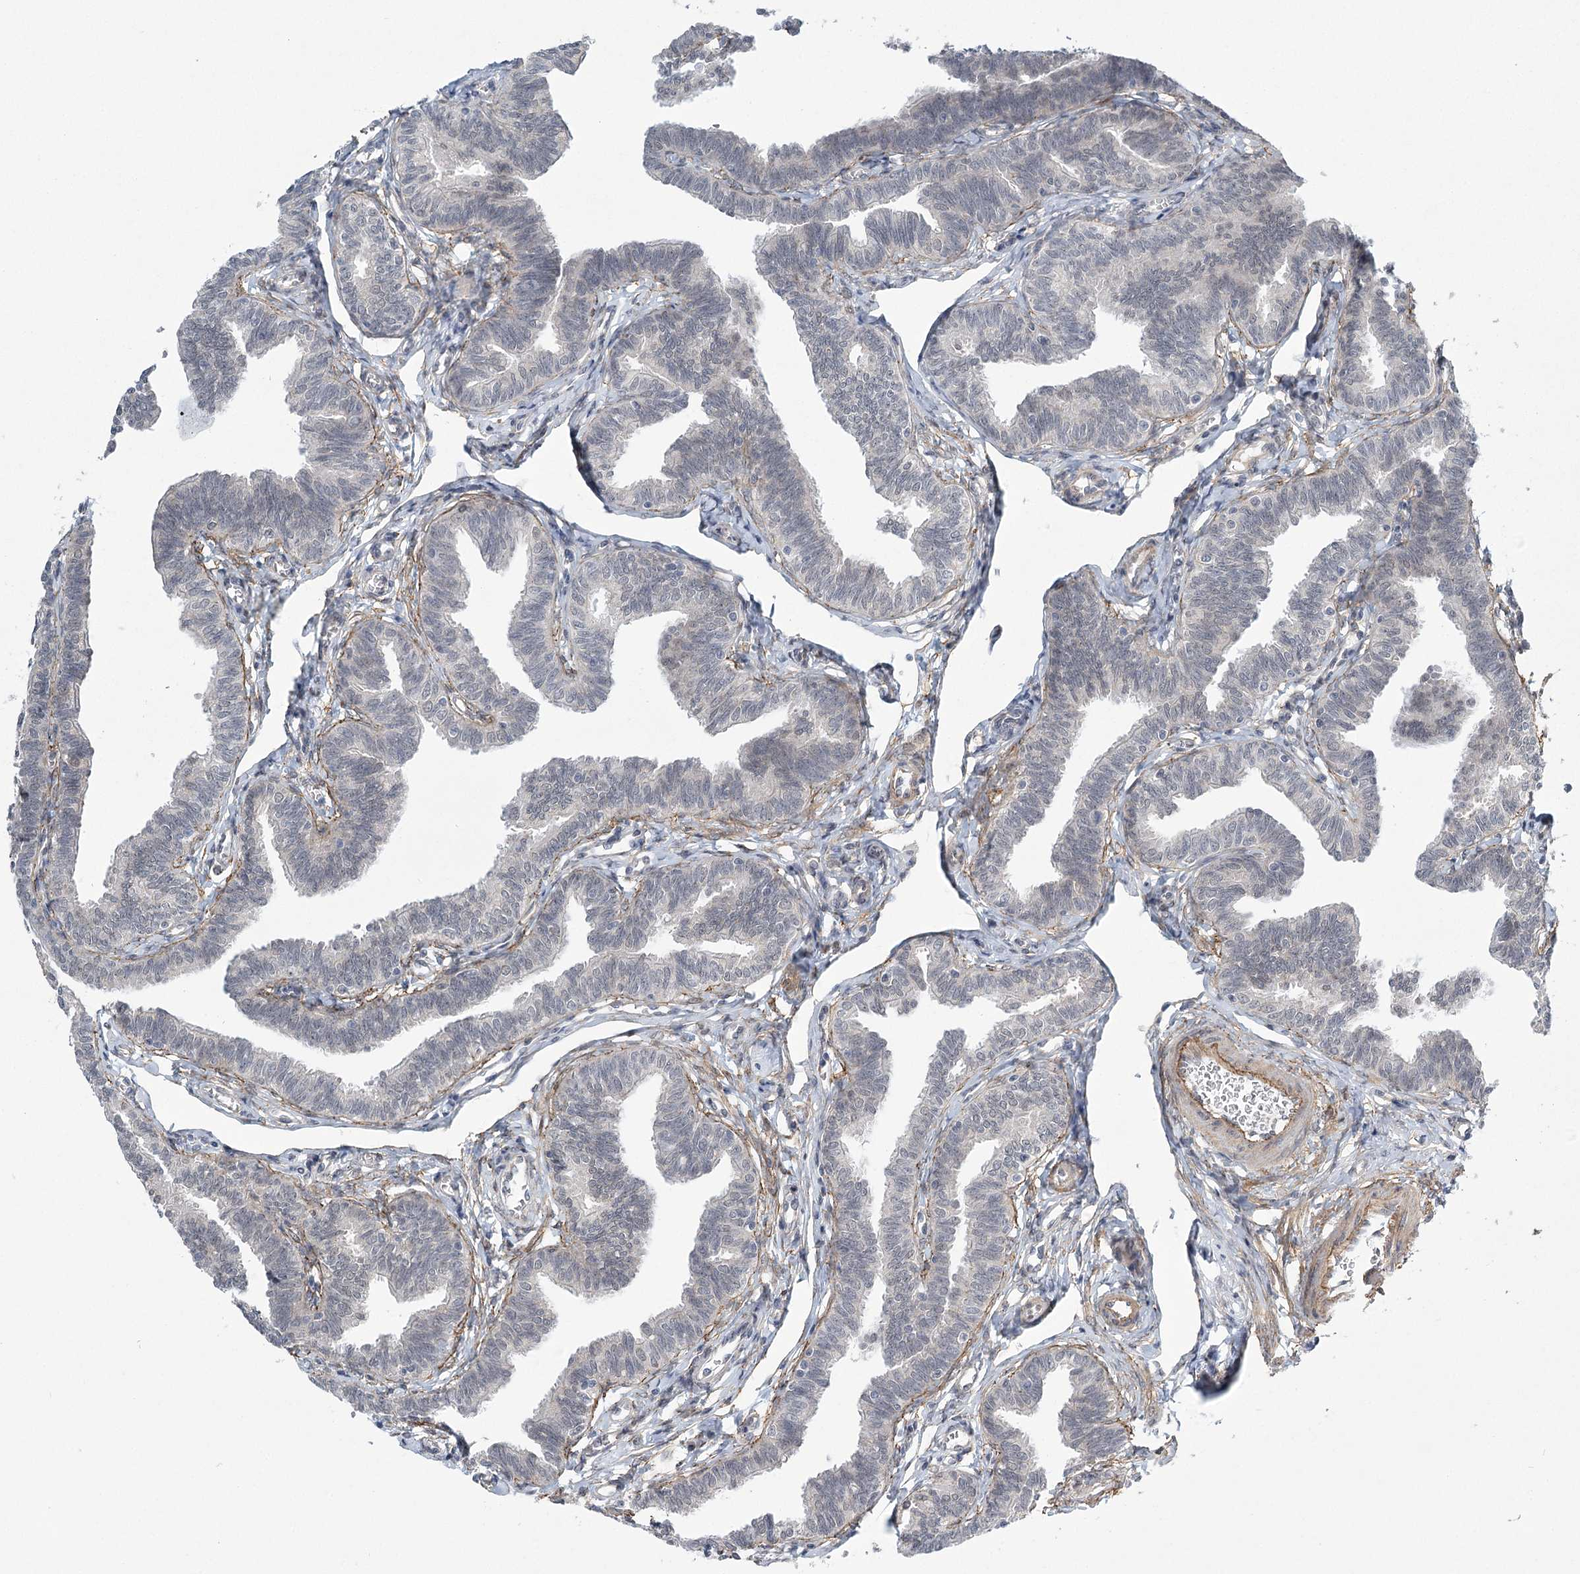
{"staining": {"intensity": "negative", "quantity": "none", "location": "none"}, "tissue": "fallopian tube", "cell_type": "Glandular cells", "image_type": "normal", "snomed": [{"axis": "morphology", "description": "Normal tissue, NOS"}, {"axis": "topography", "description": "Fallopian tube"}, {"axis": "topography", "description": "Ovary"}], "caption": "An immunohistochemistry photomicrograph of benign fallopian tube is shown. There is no staining in glandular cells of fallopian tube.", "gene": "MED28", "patient": {"sex": "female", "age": 23}}